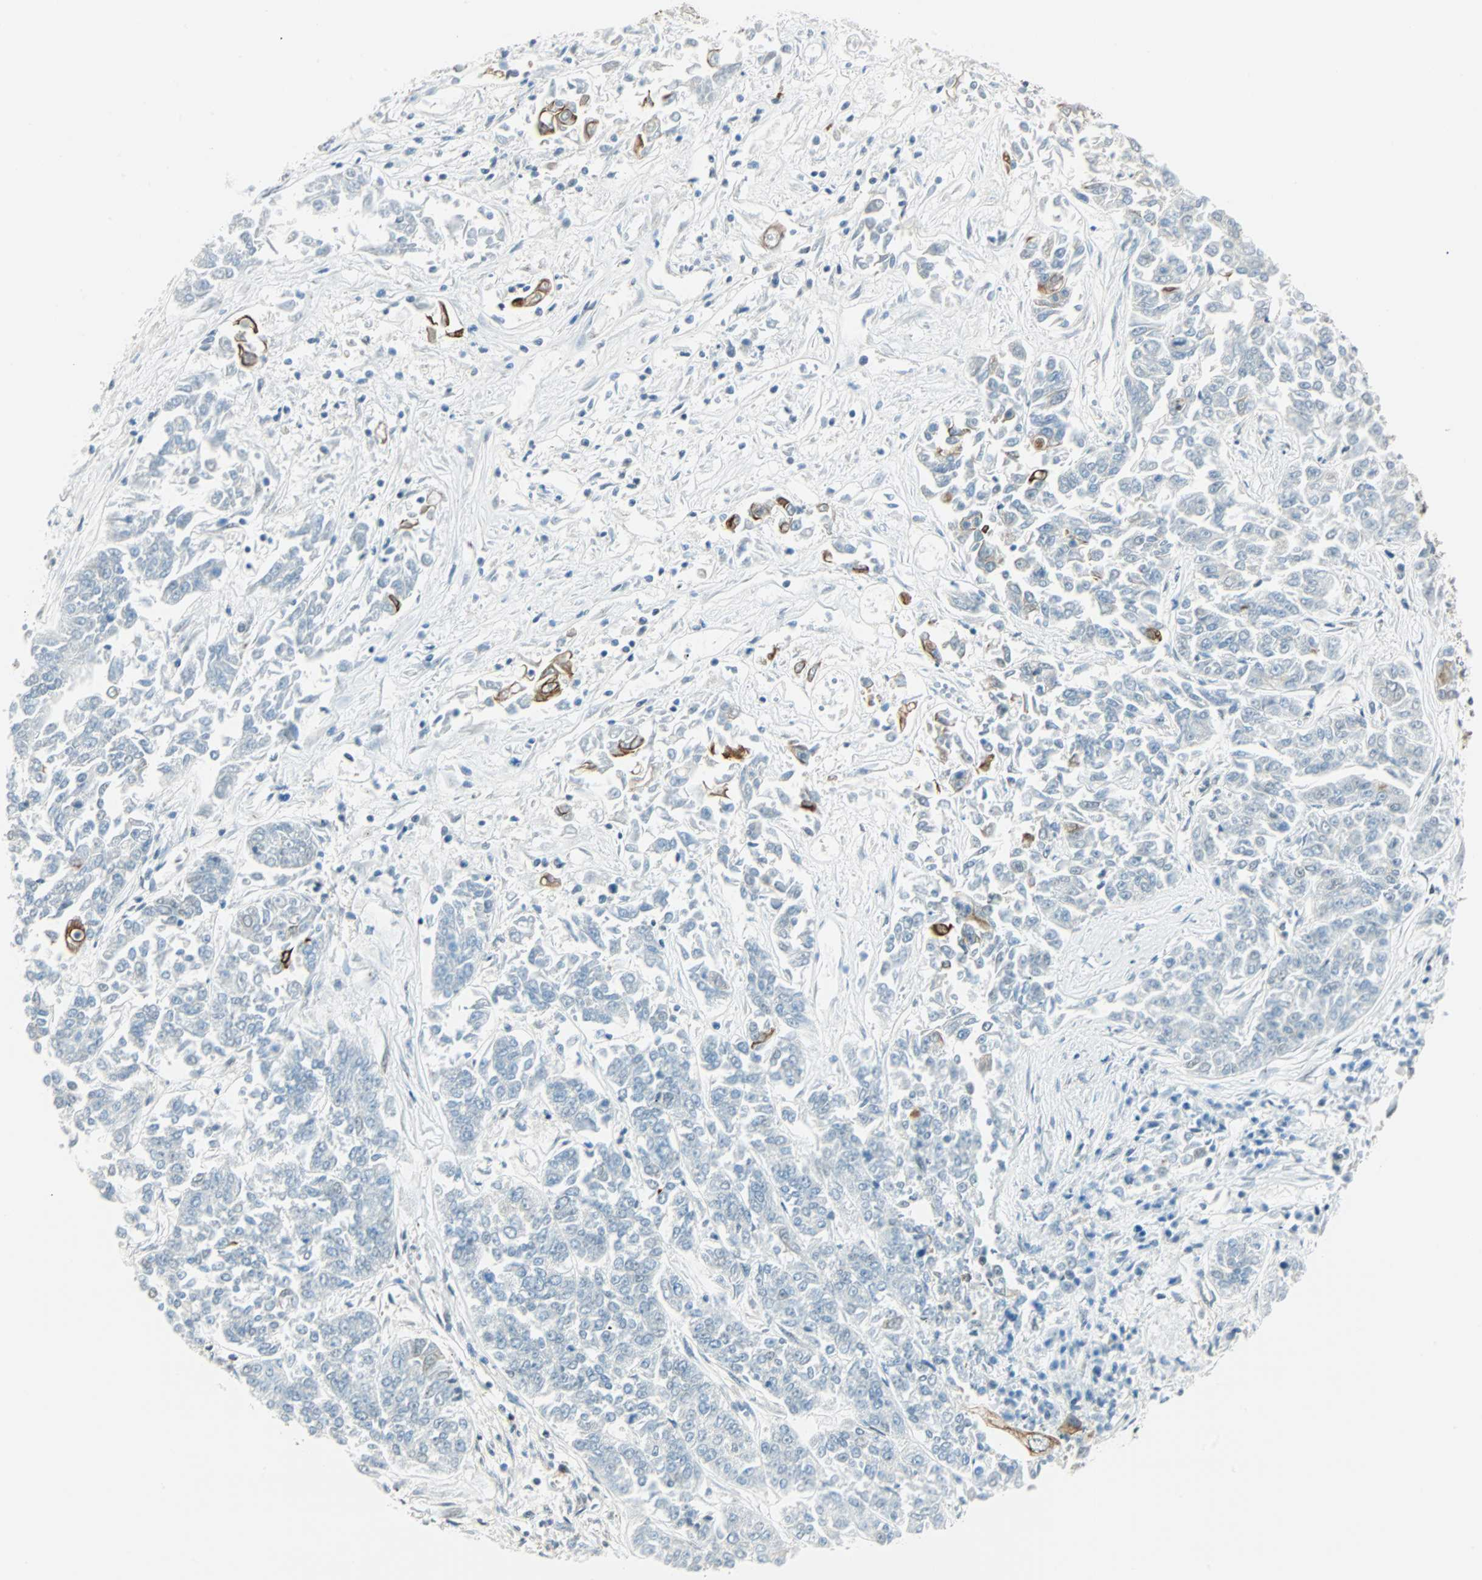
{"staining": {"intensity": "strong", "quantity": "<25%", "location": "cytoplasmic/membranous"}, "tissue": "lung cancer", "cell_type": "Tumor cells", "image_type": "cancer", "snomed": [{"axis": "morphology", "description": "Adenocarcinoma, NOS"}, {"axis": "topography", "description": "Lung"}], "caption": "The immunohistochemical stain highlights strong cytoplasmic/membranous positivity in tumor cells of adenocarcinoma (lung) tissue.", "gene": "NELFE", "patient": {"sex": "male", "age": 84}}